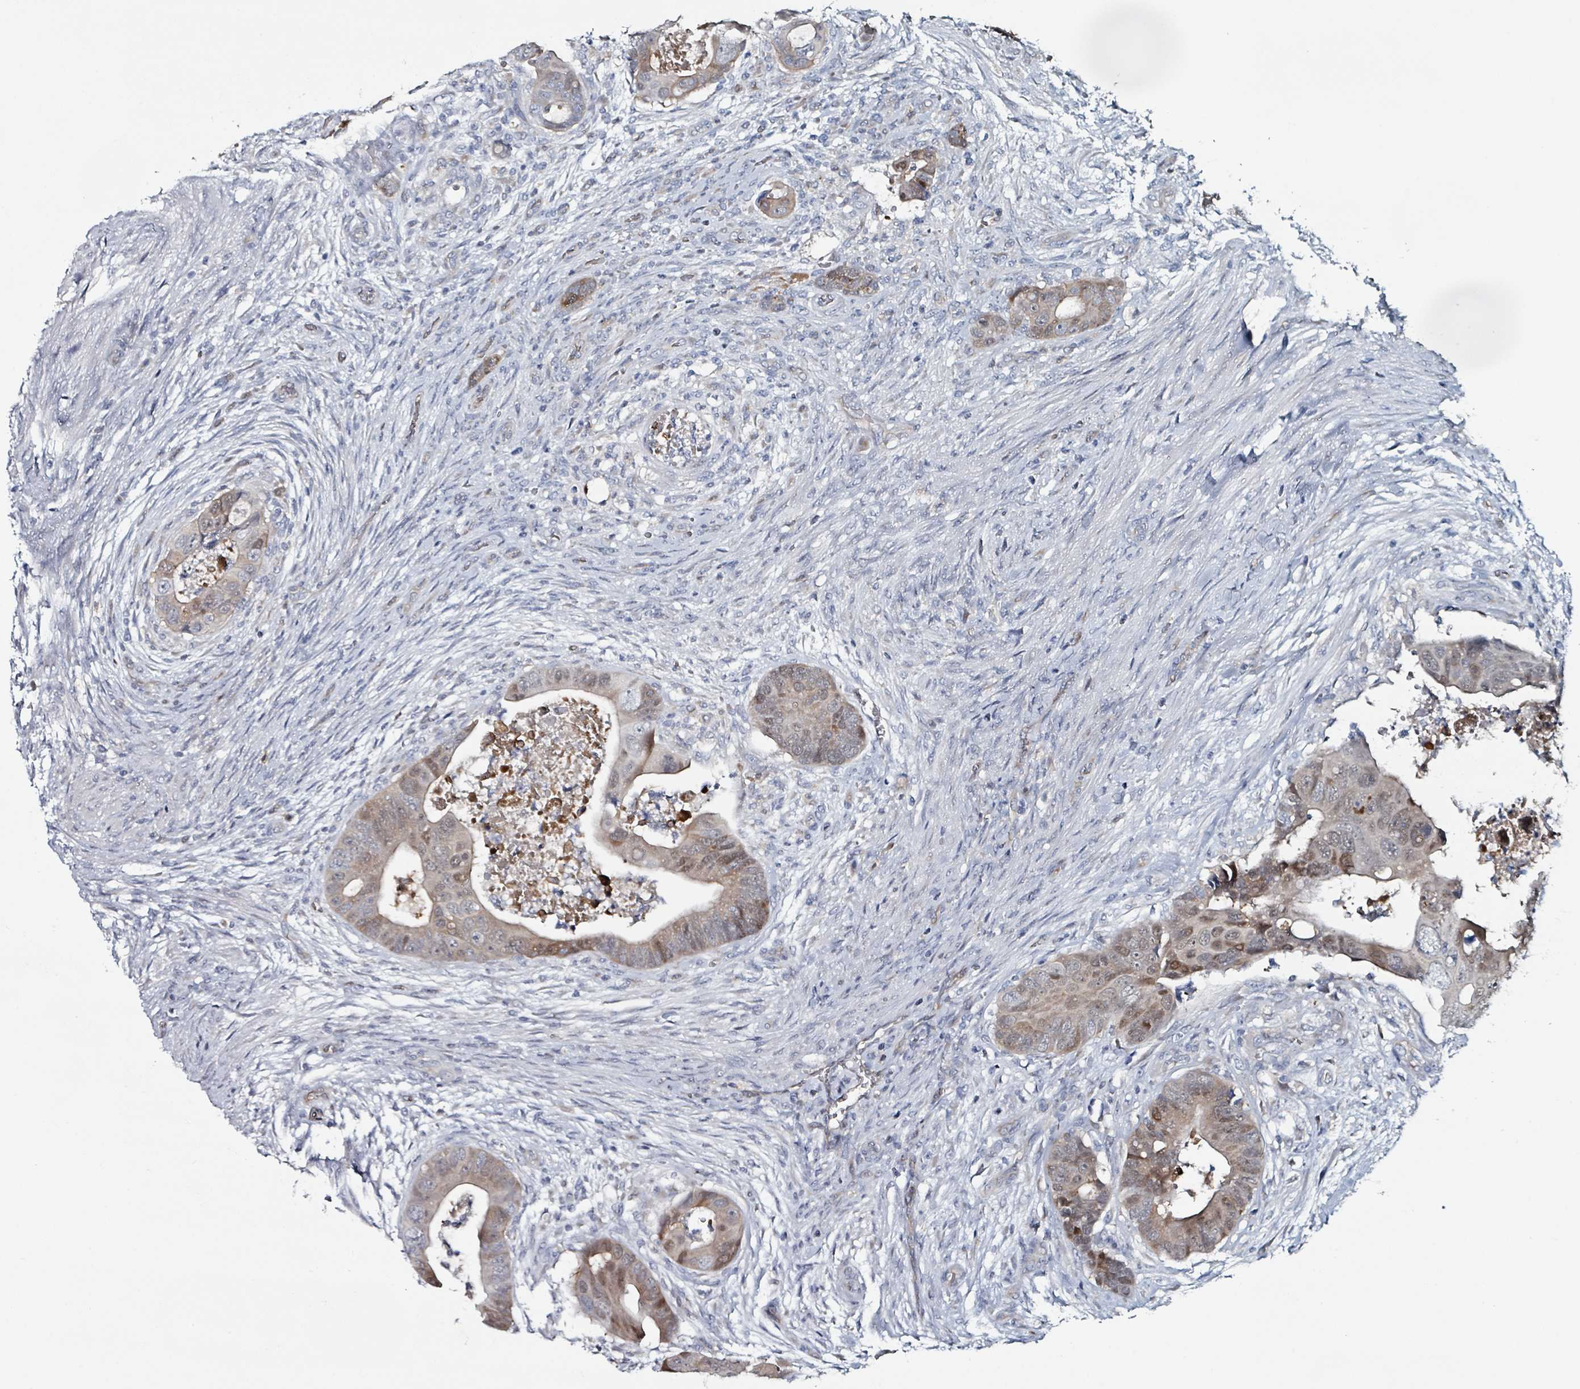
{"staining": {"intensity": "moderate", "quantity": "25%-75%", "location": "cytoplasmic/membranous,nuclear"}, "tissue": "colorectal cancer", "cell_type": "Tumor cells", "image_type": "cancer", "snomed": [{"axis": "morphology", "description": "Adenocarcinoma, NOS"}, {"axis": "topography", "description": "Rectum"}], "caption": "Colorectal adenocarcinoma stained for a protein displays moderate cytoplasmic/membranous and nuclear positivity in tumor cells. Ihc stains the protein of interest in brown and the nuclei are stained blue.", "gene": "B3GAT3", "patient": {"sex": "female", "age": 78}}